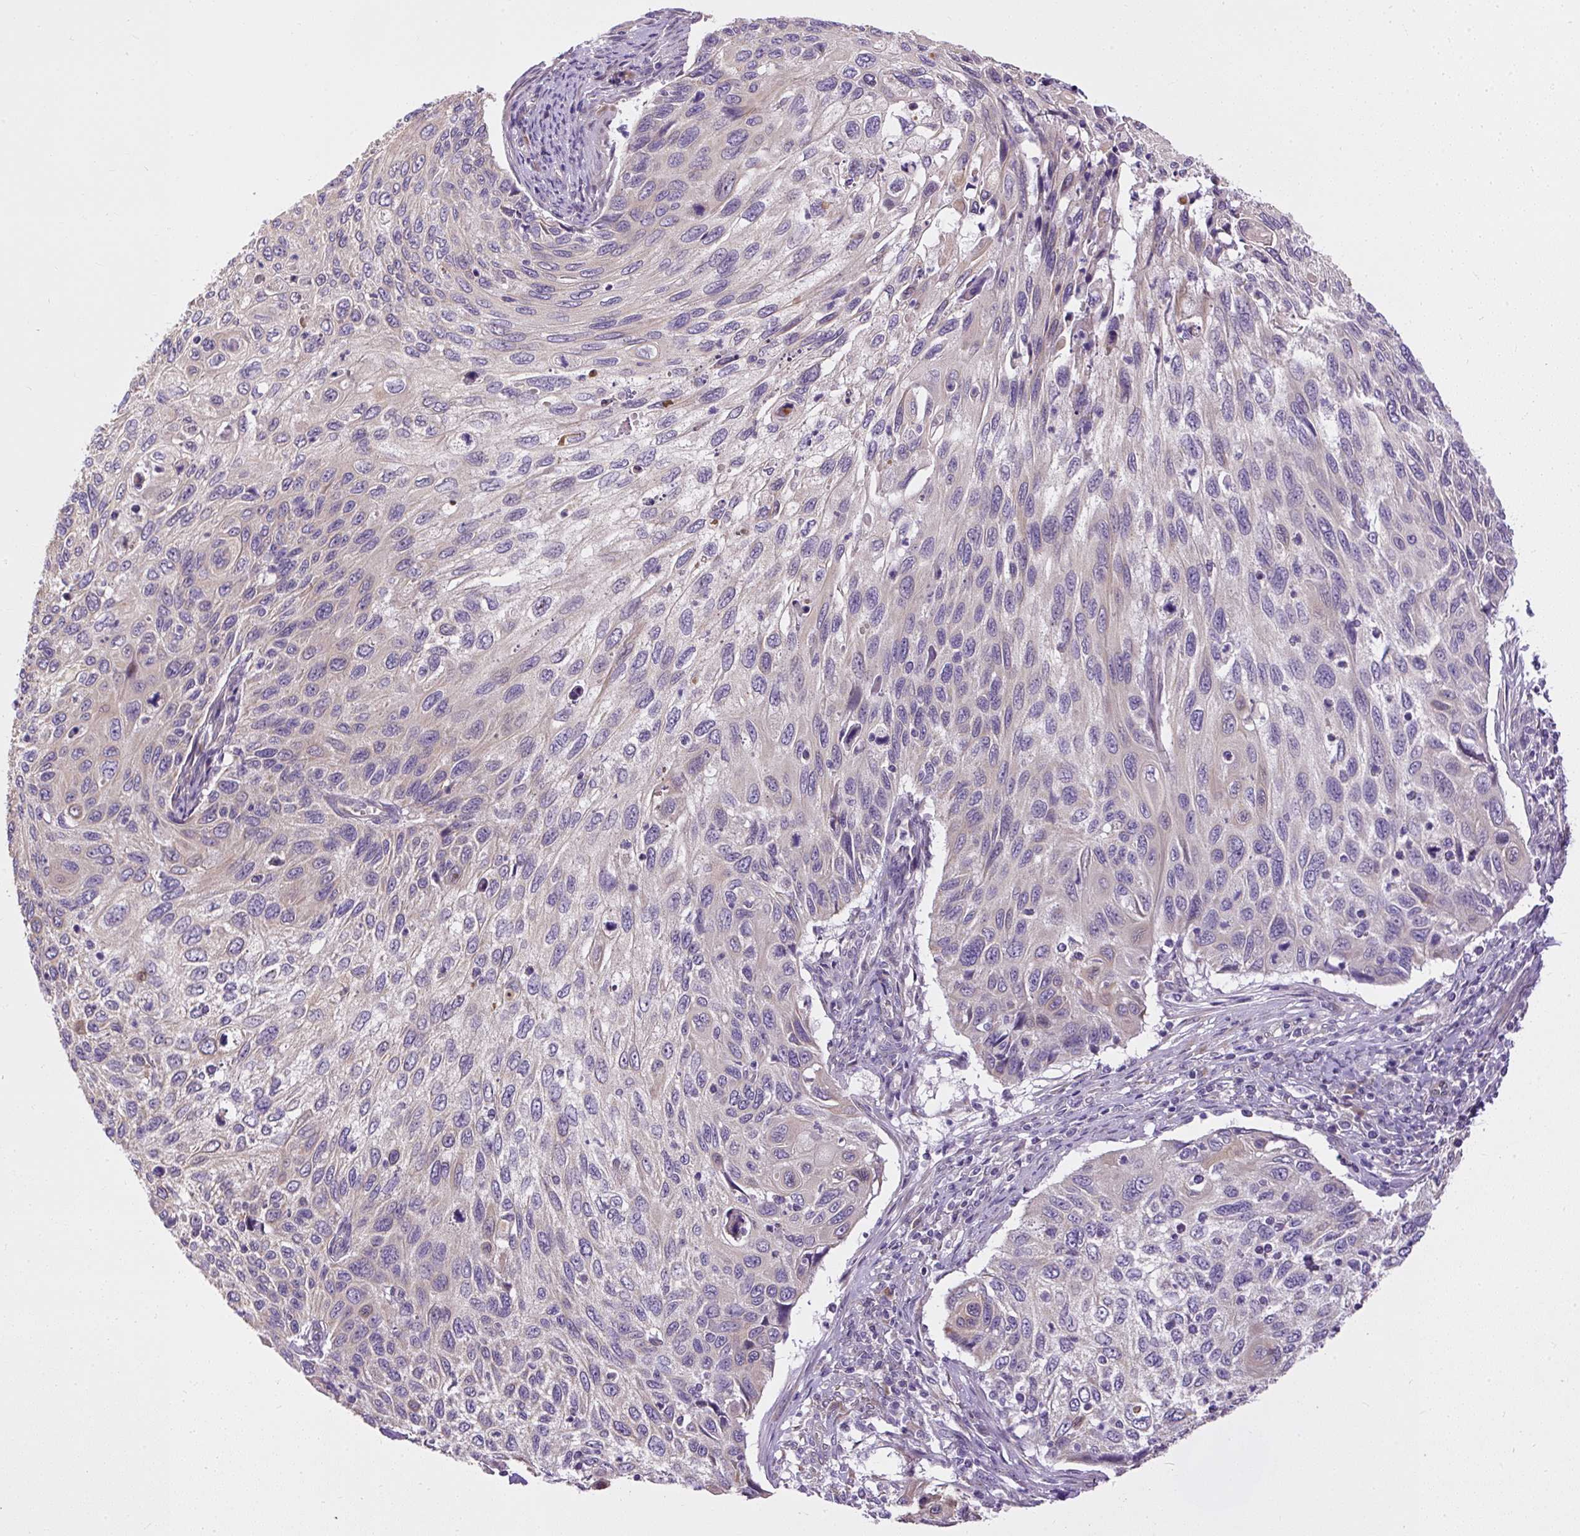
{"staining": {"intensity": "negative", "quantity": "none", "location": "none"}, "tissue": "cervical cancer", "cell_type": "Tumor cells", "image_type": "cancer", "snomed": [{"axis": "morphology", "description": "Squamous cell carcinoma, NOS"}, {"axis": "topography", "description": "Cervix"}], "caption": "The image shows no significant expression in tumor cells of cervical cancer (squamous cell carcinoma).", "gene": "FAM149A", "patient": {"sex": "female", "age": 70}}